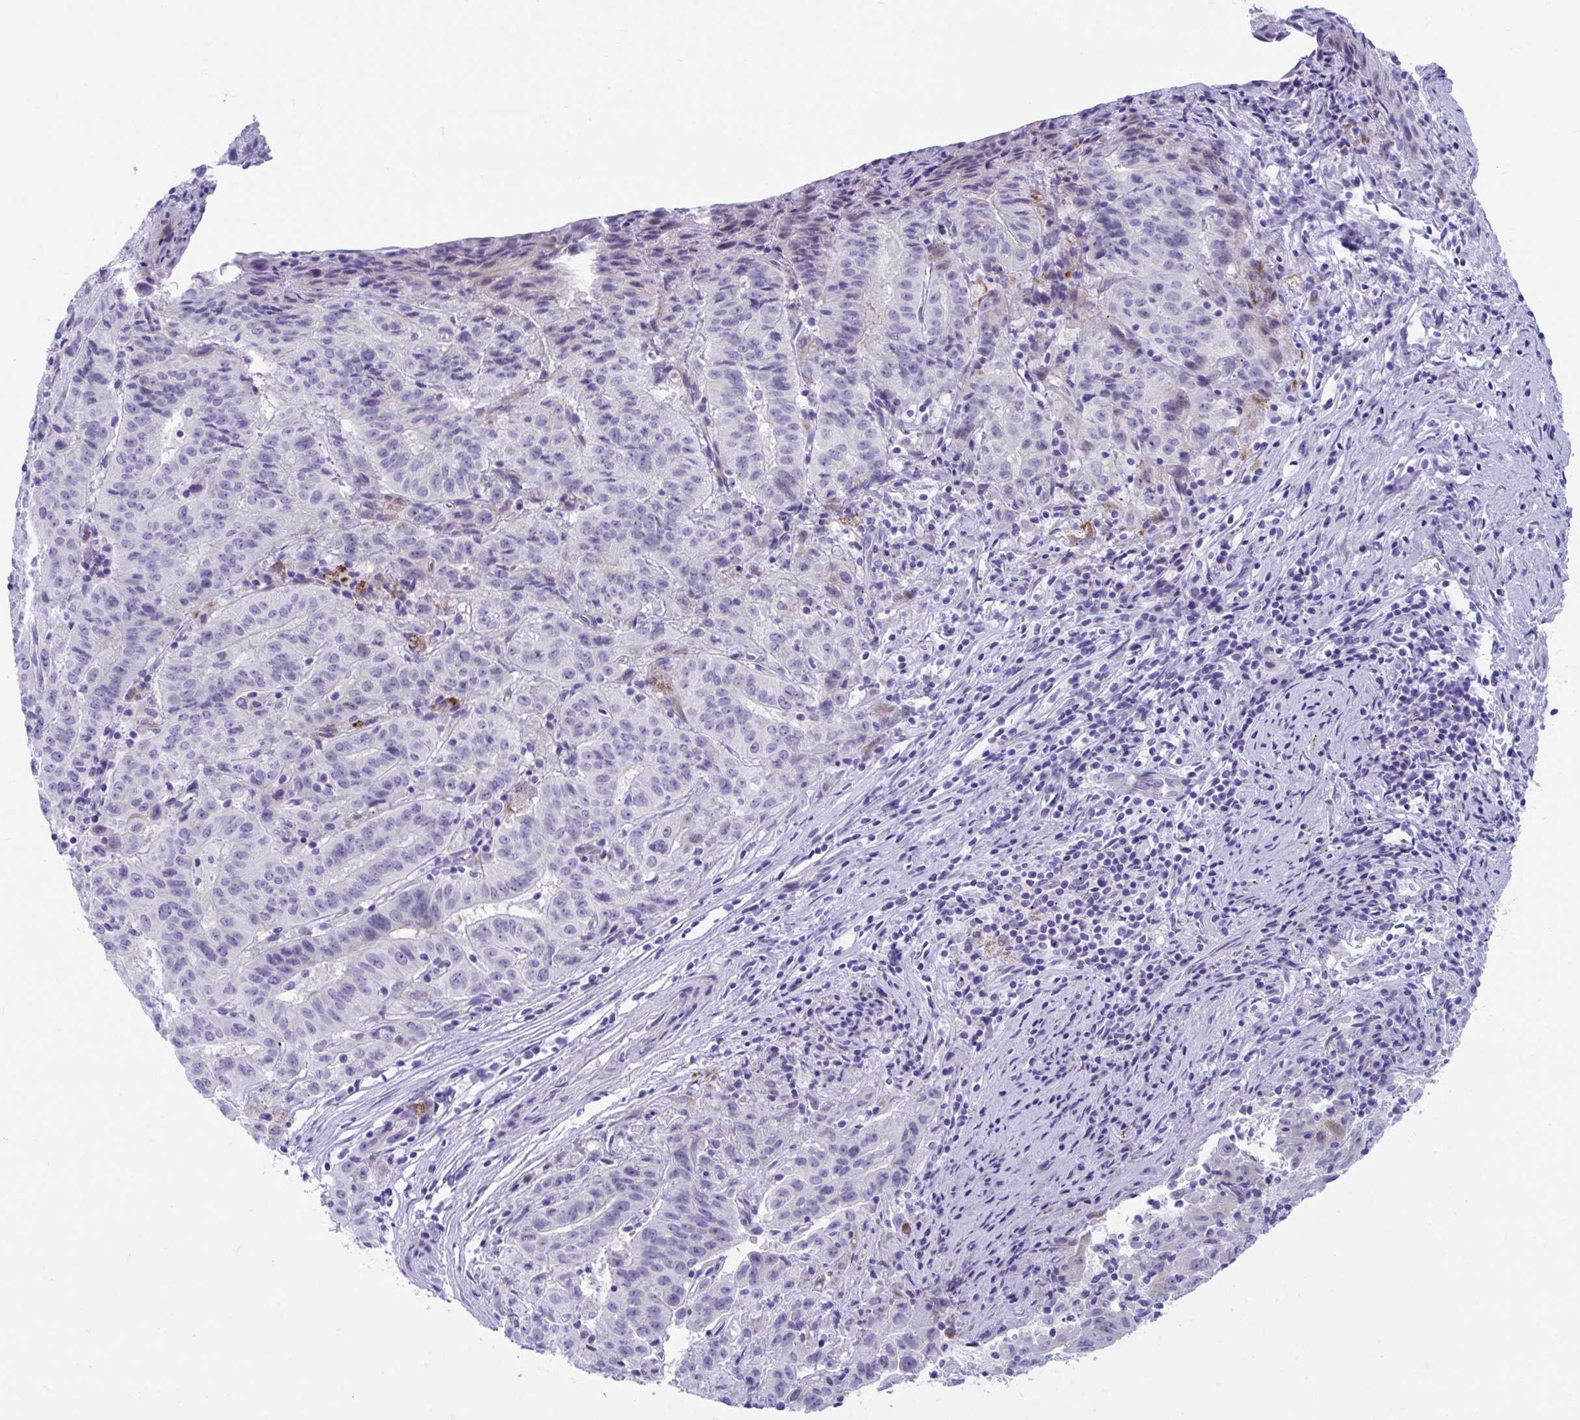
{"staining": {"intensity": "negative", "quantity": "none", "location": "none"}, "tissue": "pancreatic cancer", "cell_type": "Tumor cells", "image_type": "cancer", "snomed": [{"axis": "morphology", "description": "Adenocarcinoma, NOS"}, {"axis": "topography", "description": "Pancreas"}], "caption": "A micrograph of human pancreatic cancer is negative for staining in tumor cells.", "gene": "TTC30B", "patient": {"sex": "male", "age": 63}}